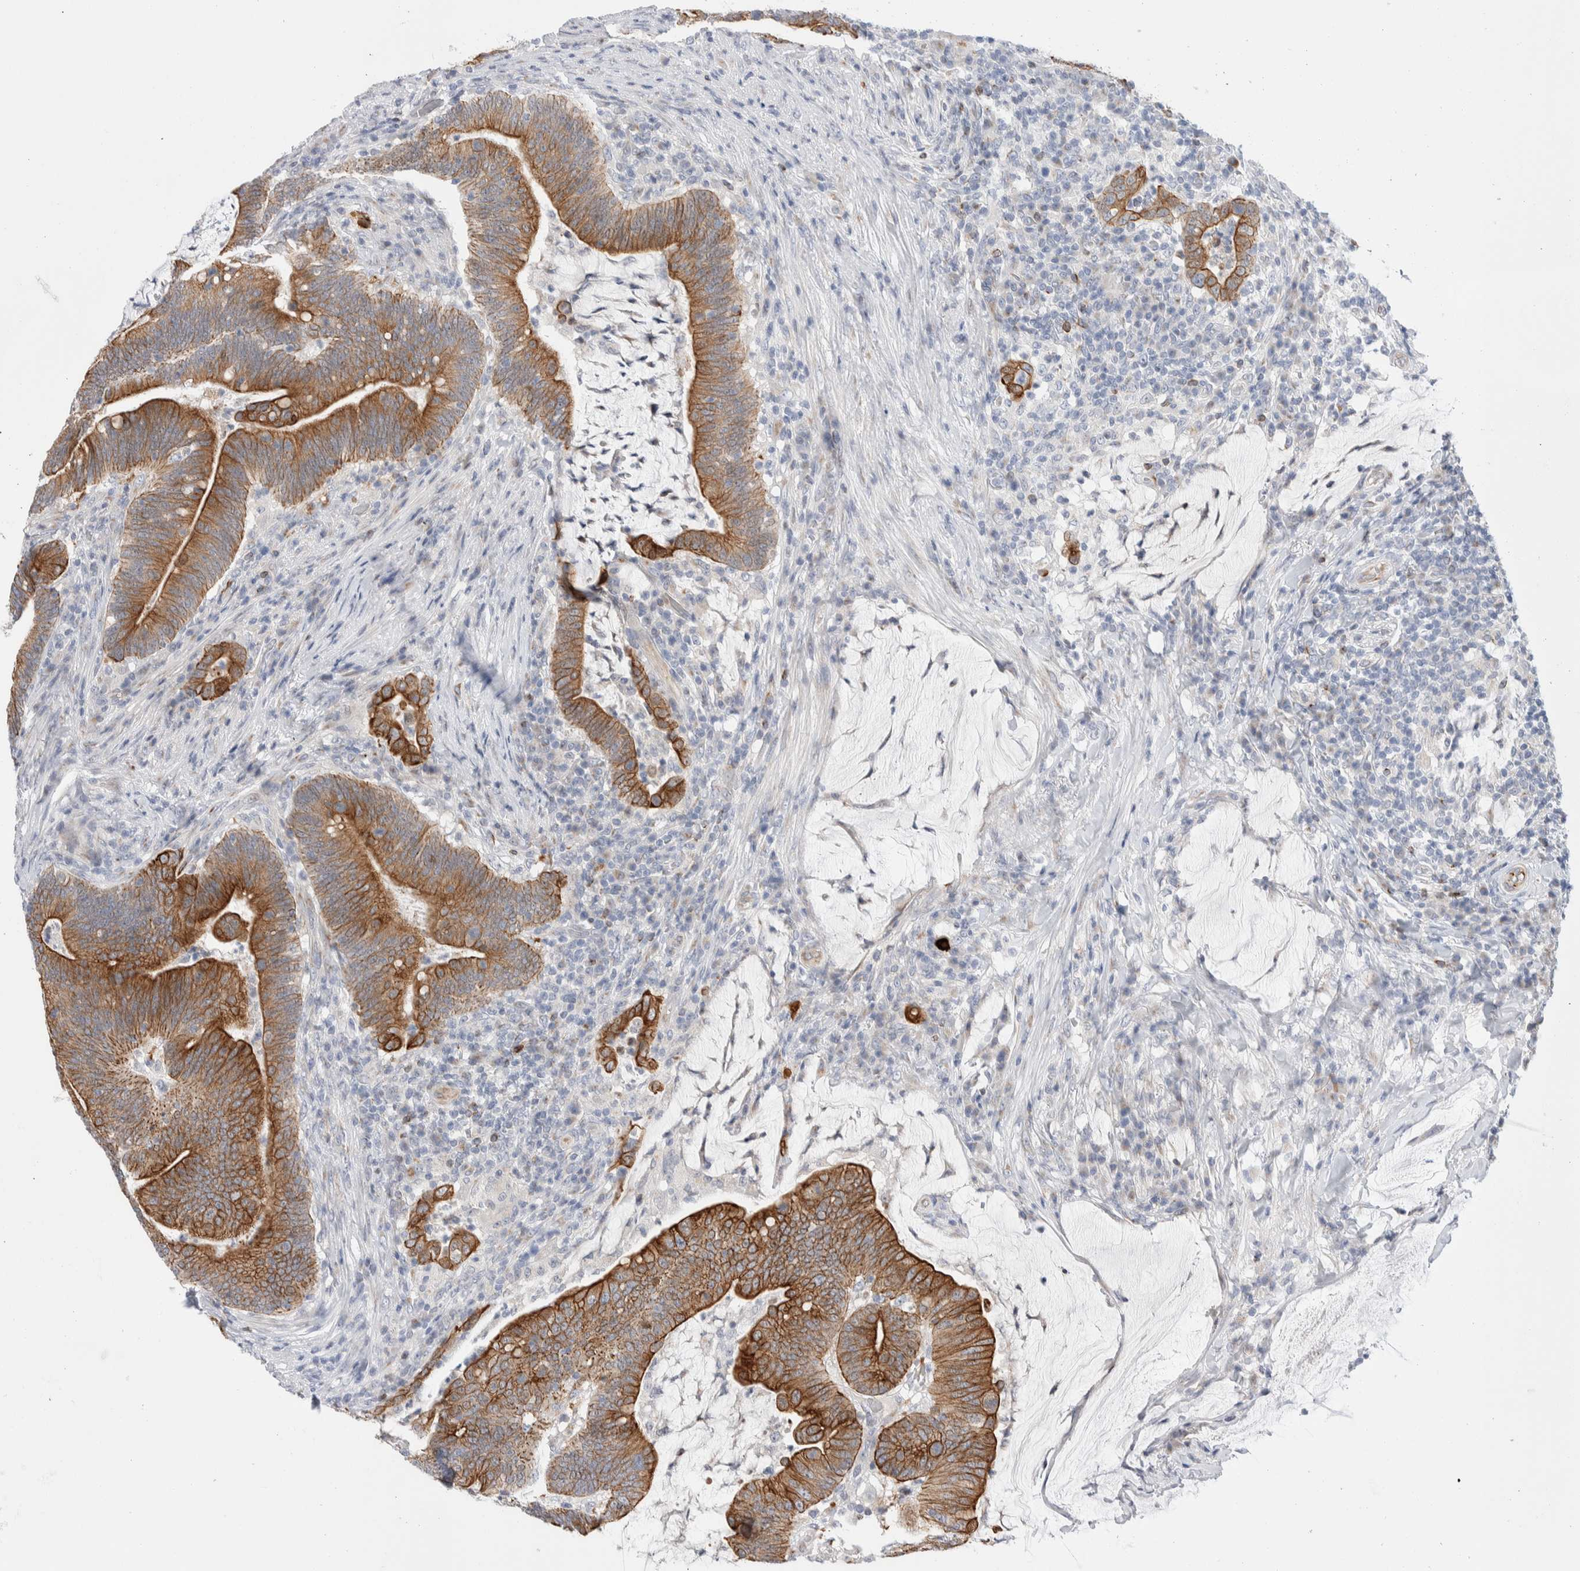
{"staining": {"intensity": "strong", "quantity": ">75%", "location": "cytoplasmic/membranous"}, "tissue": "colorectal cancer", "cell_type": "Tumor cells", "image_type": "cancer", "snomed": [{"axis": "morphology", "description": "Normal tissue, NOS"}, {"axis": "morphology", "description": "Adenocarcinoma, NOS"}, {"axis": "topography", "description": "Colon"}], "caption": "Tumor cells demonstrate high levels of strong cytoplasmic/membranous staining in approximately >75% of cells in adenocarcinoma (colorectal).", "gene": "C1orf112", "patient": {"sex": "female", "age": 66}}